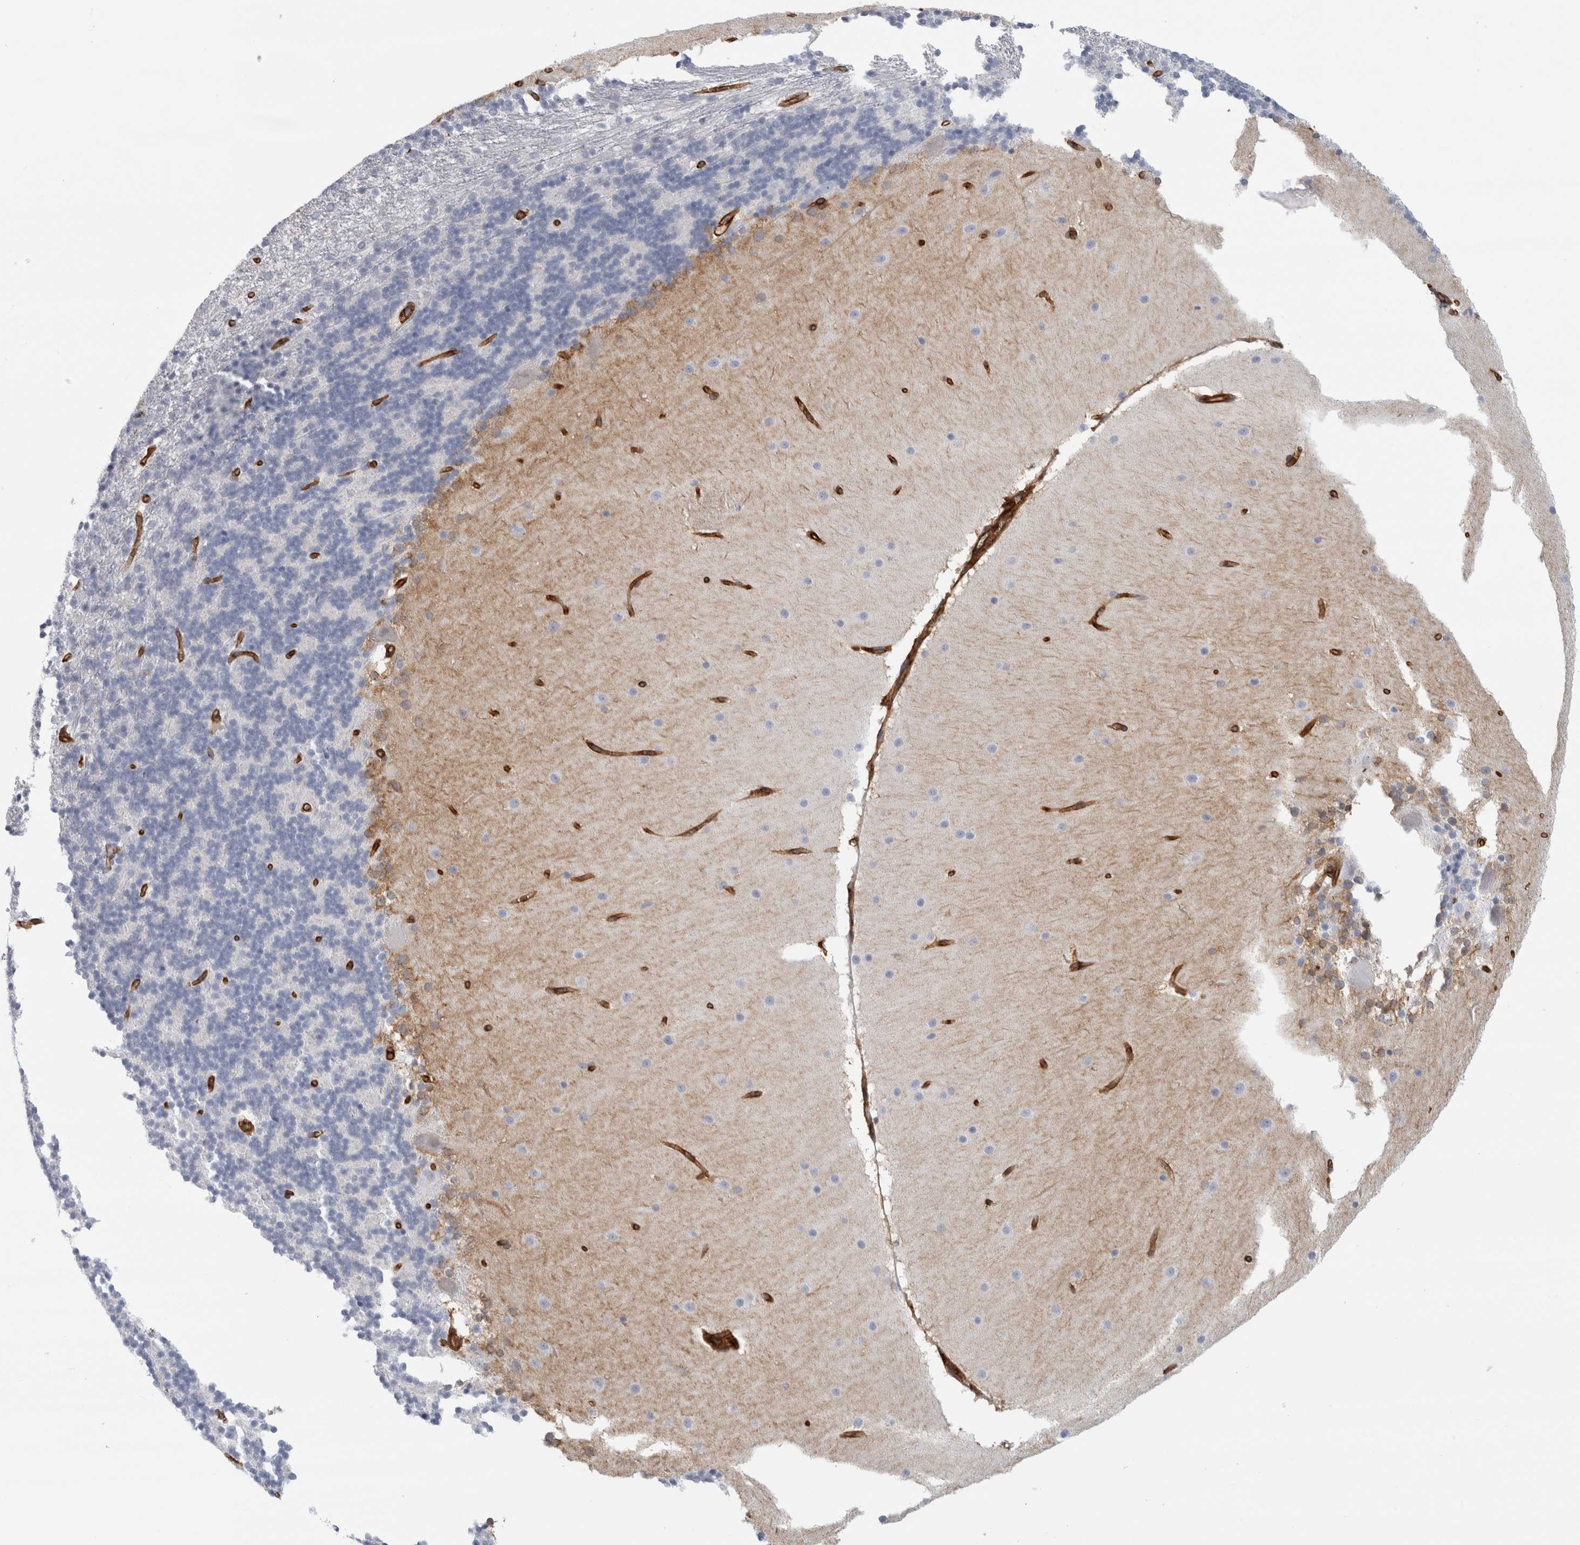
{"staining": {"intensity": "negative", "quantity": "none", "location": "none"}, "tissue": "cerebellum", "cell_type": "Cells in granular layer", "image_type": "normal", "snomed": [{"axis": "morphology", "description": "Normal tissue, NOS"}, {"axis": "topography", "description": "Cerebellum"}], "caption": "IHC histopathology image of benign cerebellum stained for a protein (brown), which exhibits no expression in cells in granular layer.", "gene": "AHNAK", "patient": {"sex": "female", "age": 19}}